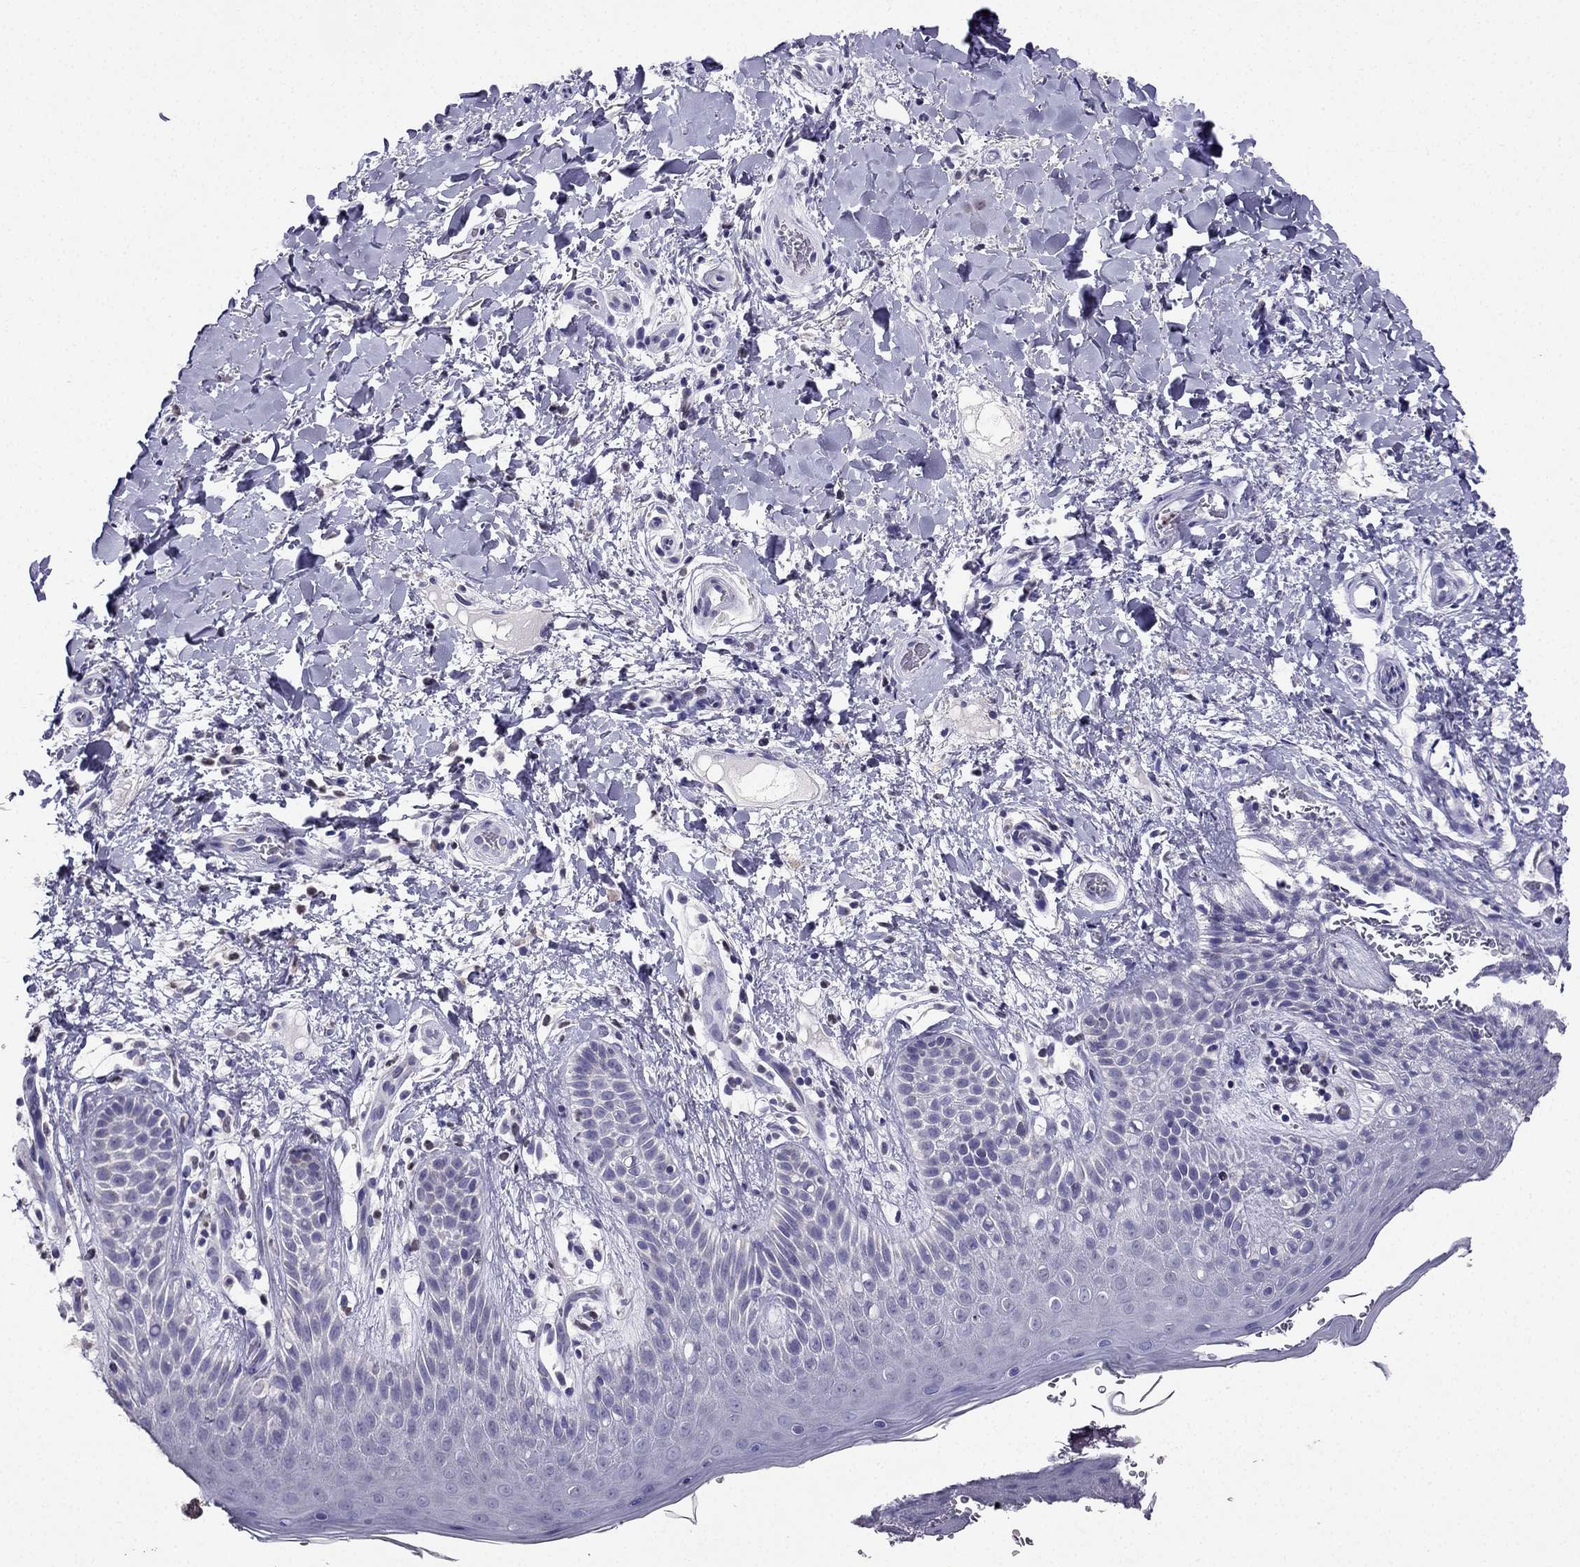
{"staining": {"intensity": "negative", "quantity": "none", "location": "none"}, "tissue": "skin", "cell_type": "Epidermal cells", "image_type": "normal", "snomed": [{"axis": "morphology", "description": "Normal tissue, NOS"}, {"axis": "topography", "description": "Anal"}], "caption": "High power microscopy image of an IHC photomicrograph of benign skin, revealing no significant staining in epidermal cells.", "gene": "ARID3A", "patient": {"sex": "male", "age": 36}}